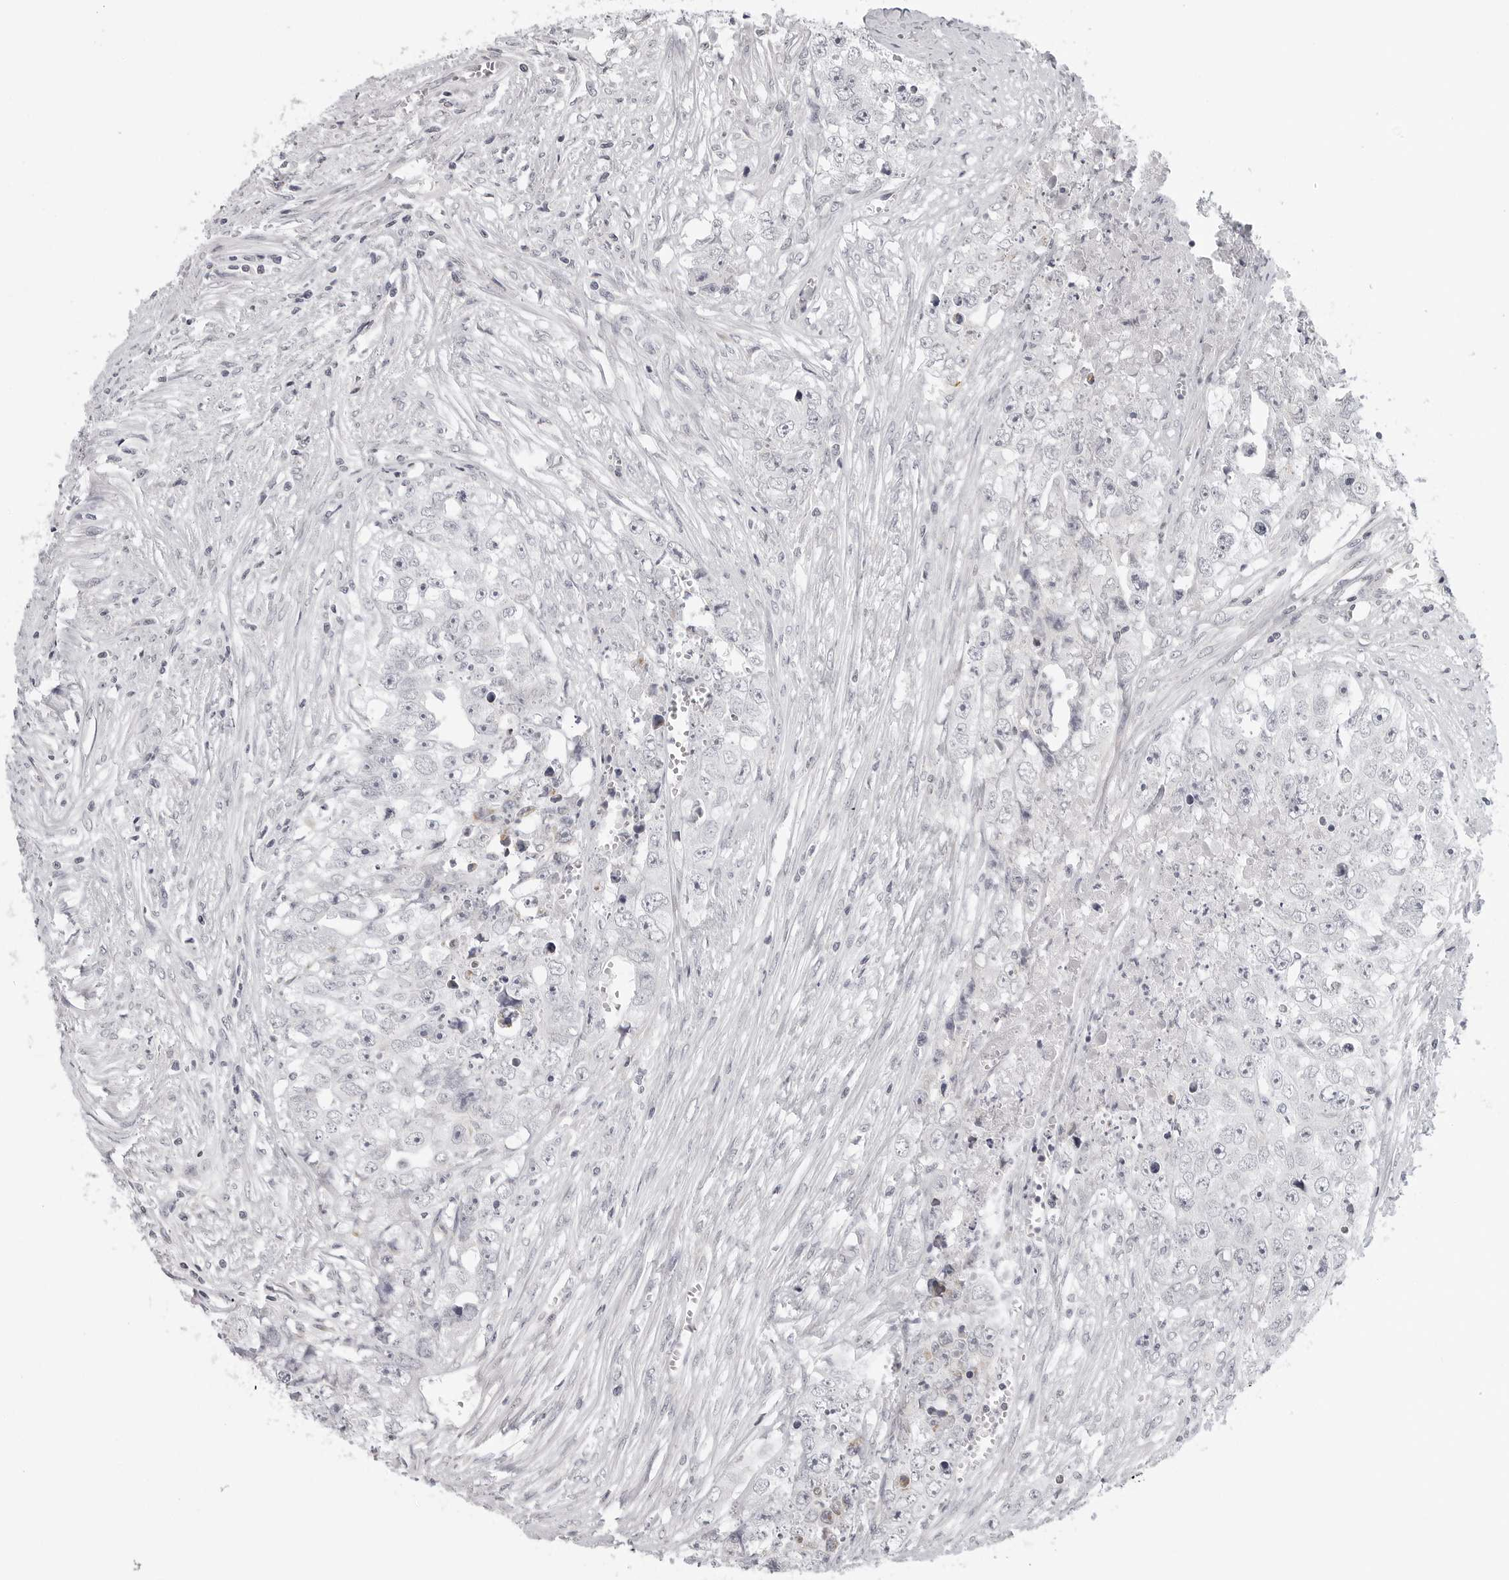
{"staining": {"intensity": "negative", "quantity": "none", "location": "none"}, "tissue": "testis cancer", "cell_type": "Tumor cells", "image_type": "cancer", "snomed": [{"axis": "morphology", "description": "Seminoma, NOS"}, {"axis": "morphology", "description": "Carcinoma, Embryonal, NOS"}, {"axis": "topography", "description": "Testis"}], "caption": "High magnification brightfield microscopy of testis cancer stained with DAB (brown) and counterstained with hematoxylin (blue): tumor cells show no significant positivity.", "gene": "MAP7D1", "patient": {"sex": "male", "age": 43}}